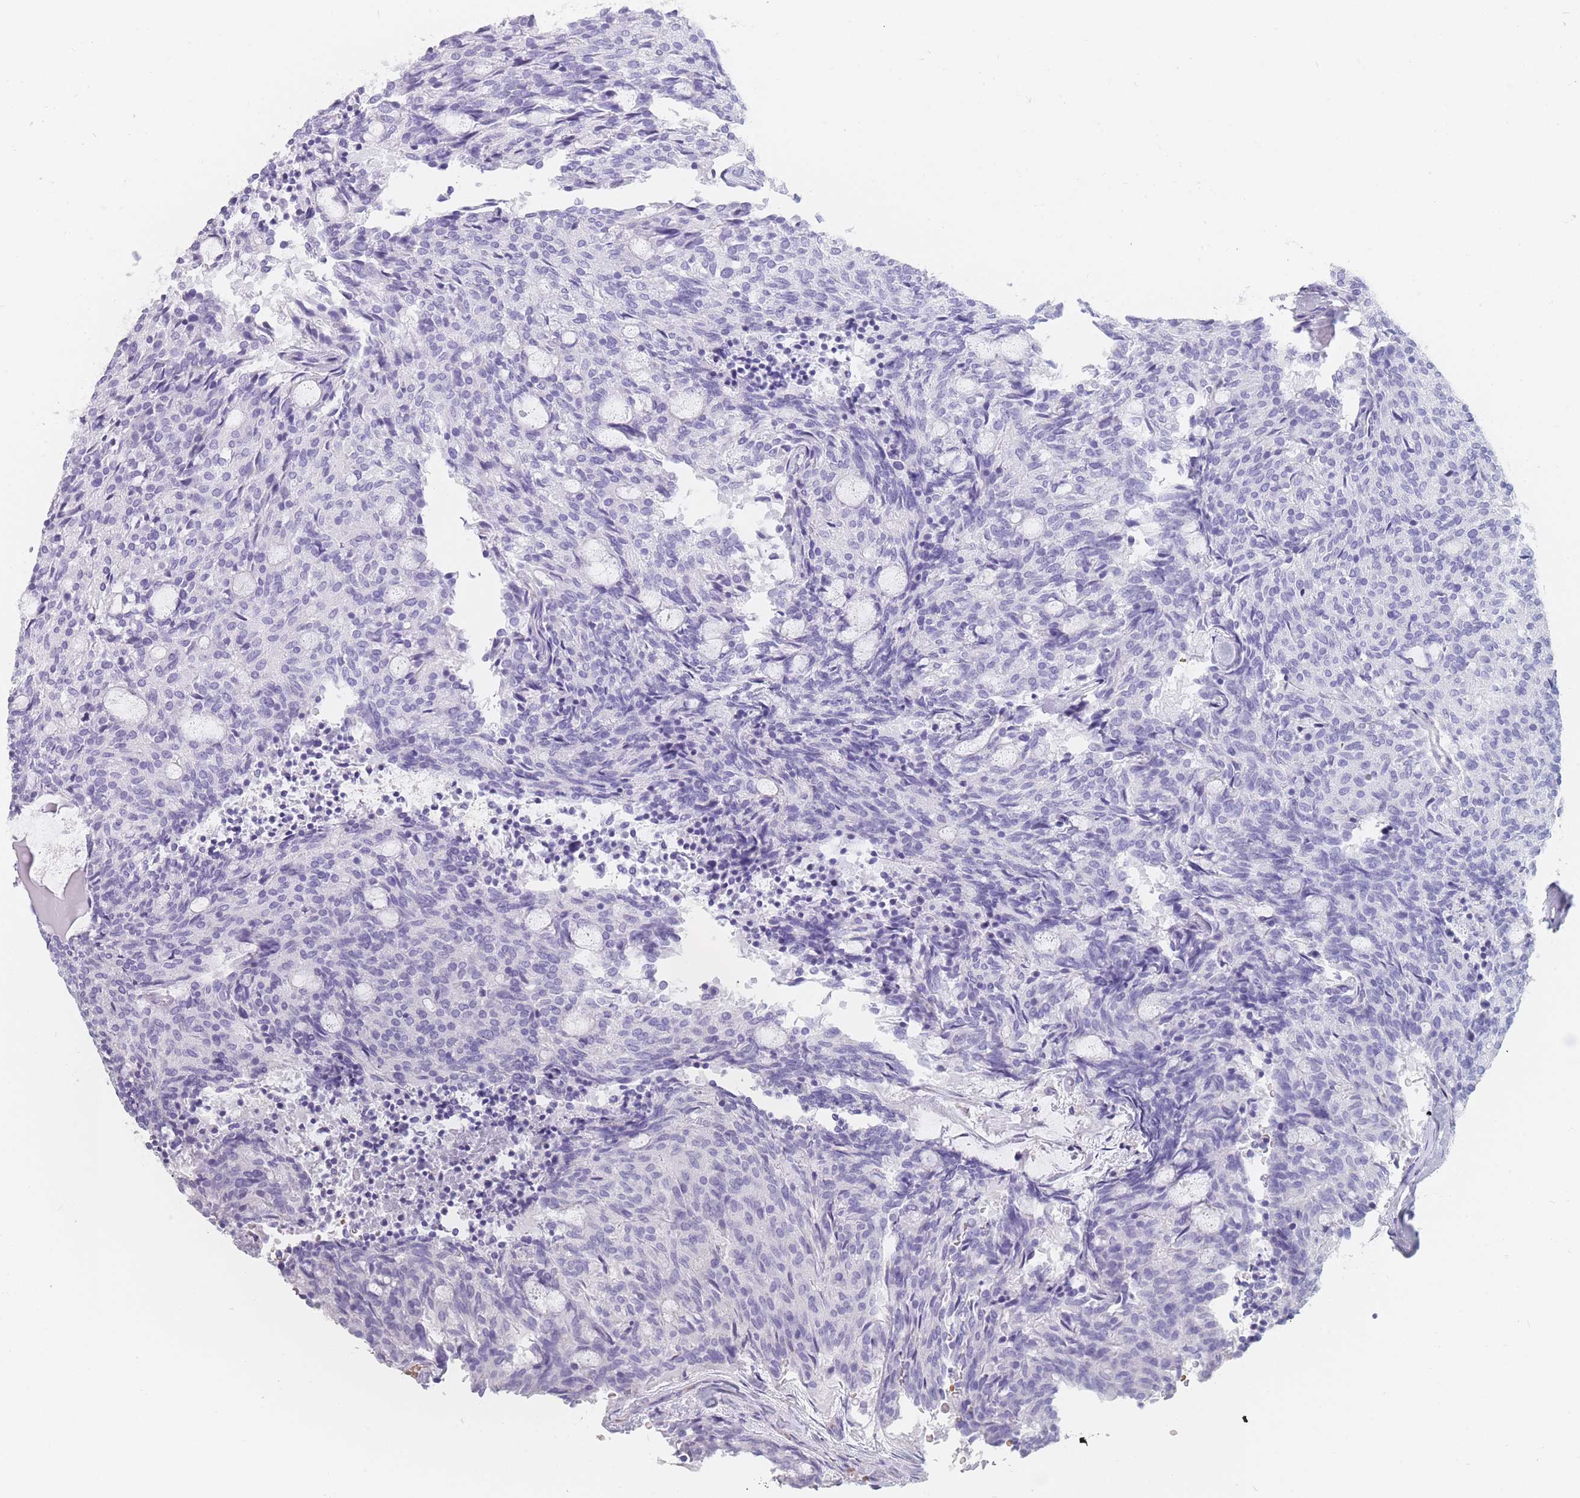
{"staining": {"intensity": "negative", "quantity": "none", "location": "none"}, "tissue": "carcinoid", "cell_type": "Tumor cells", "image_type": "cancer", "snomed": [{"axis": "morphology", "description": "Carcinoid, malignant, NOS"}, {"axis": "topography", "description": "Pancreas"}], "caption": "This is an IHC micrograph of malignant carcinoid. There is no staining in tumor cells.", "gene": "OR5D16", "patient": {"sex": "female", "age": 54}}